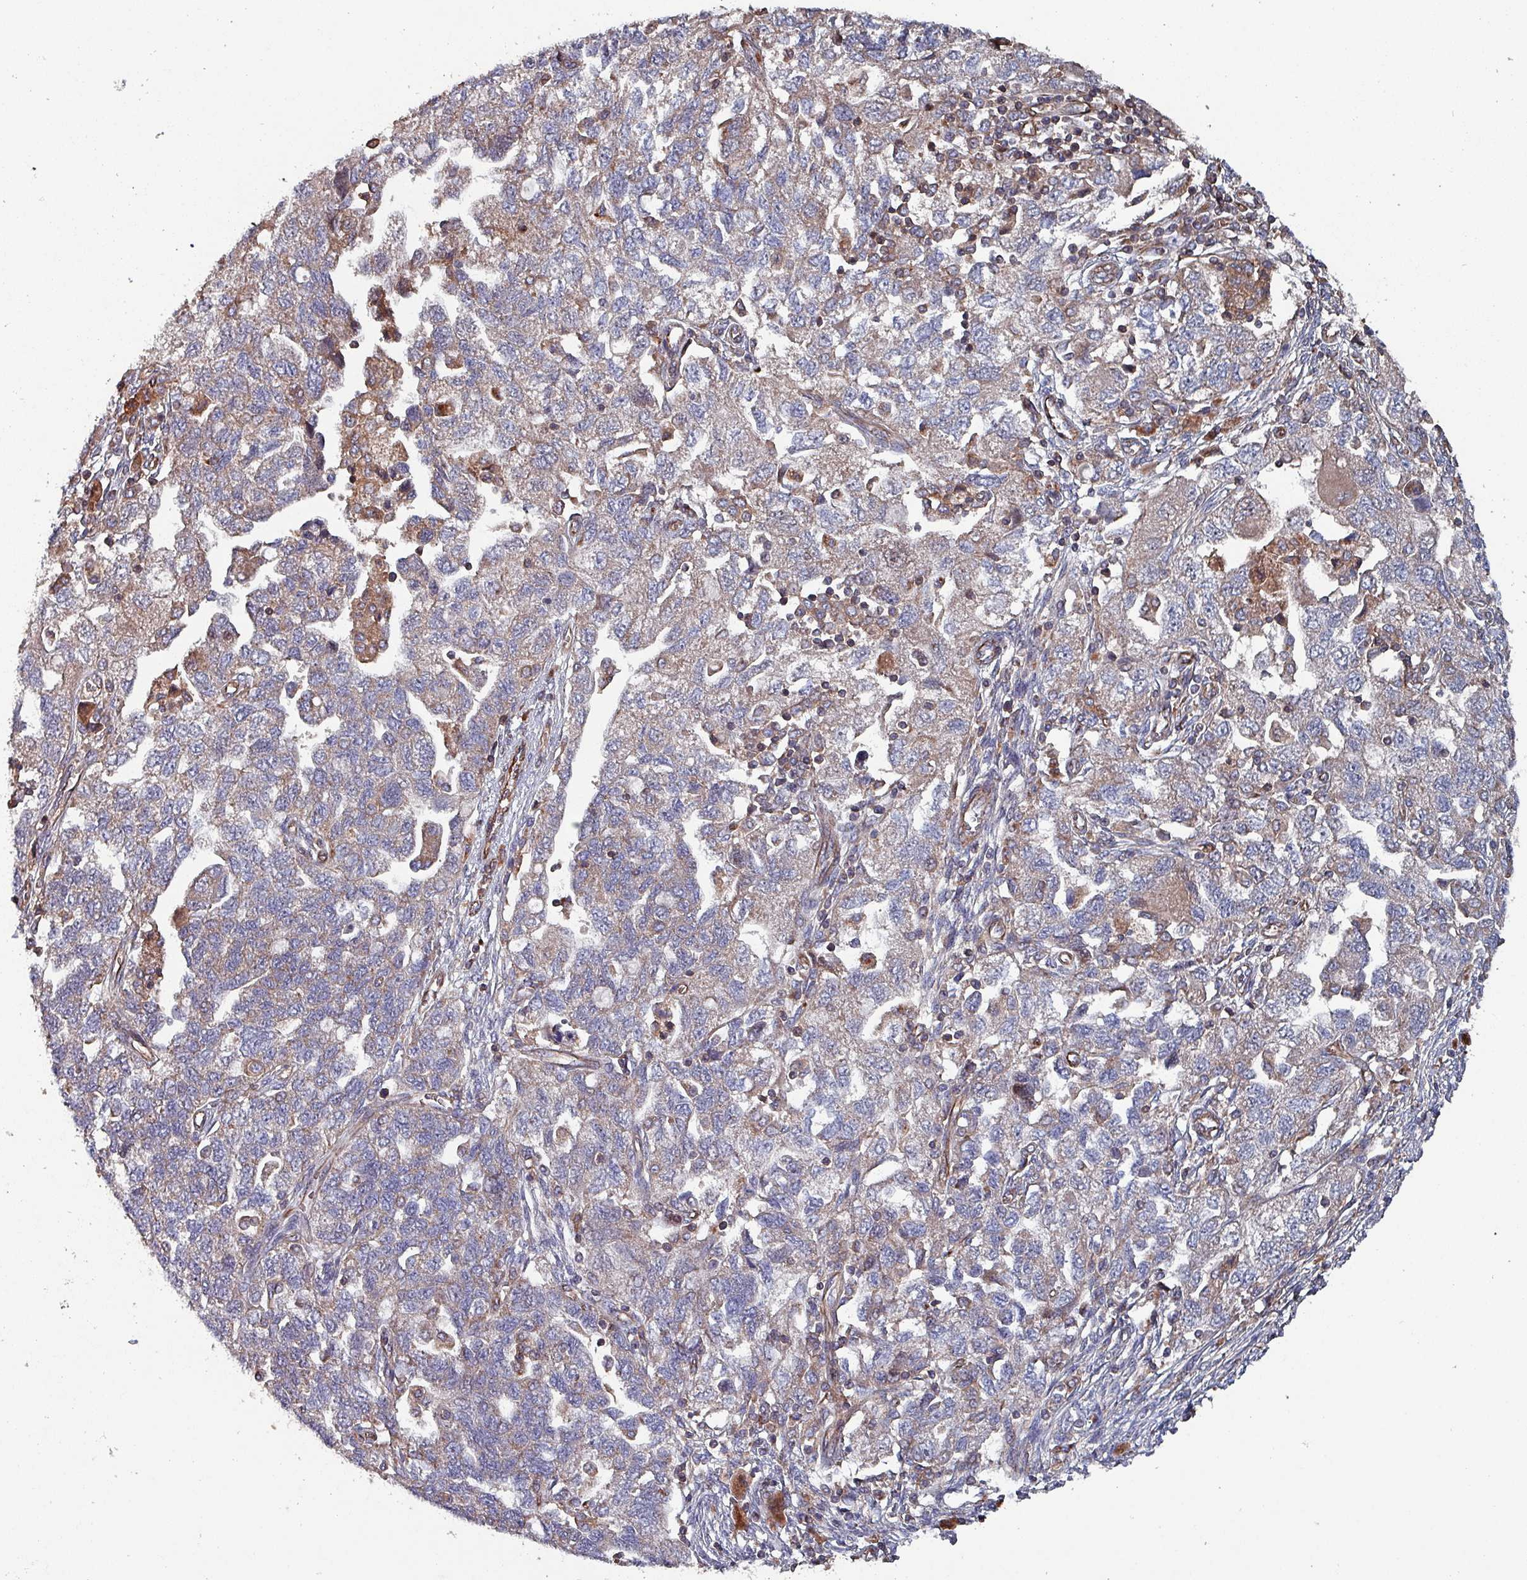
{"staining": {"intensity": "weak", "quantity": "<25%", "location": "cytoplasmic/membranous"}, "tissue": "ovarian cancer", "cell_type": "Tumor cells", "image_type": "cancer", "snomed": [{"axis": "morphology", "description": "Carcinoma, NOS"}, {"axis": "morphology", "description": "Cystadenocarcinoma, serous, NOS"}, {"axis": "topography", "description": "Ovary"}], "caption": "Ovarian cancer stained for a protein using immunohistochemistry (IHC) exhibits no positivity tumor cells.", "gene": "ANO10", "patient": {"sex": "female", "age": 69}}